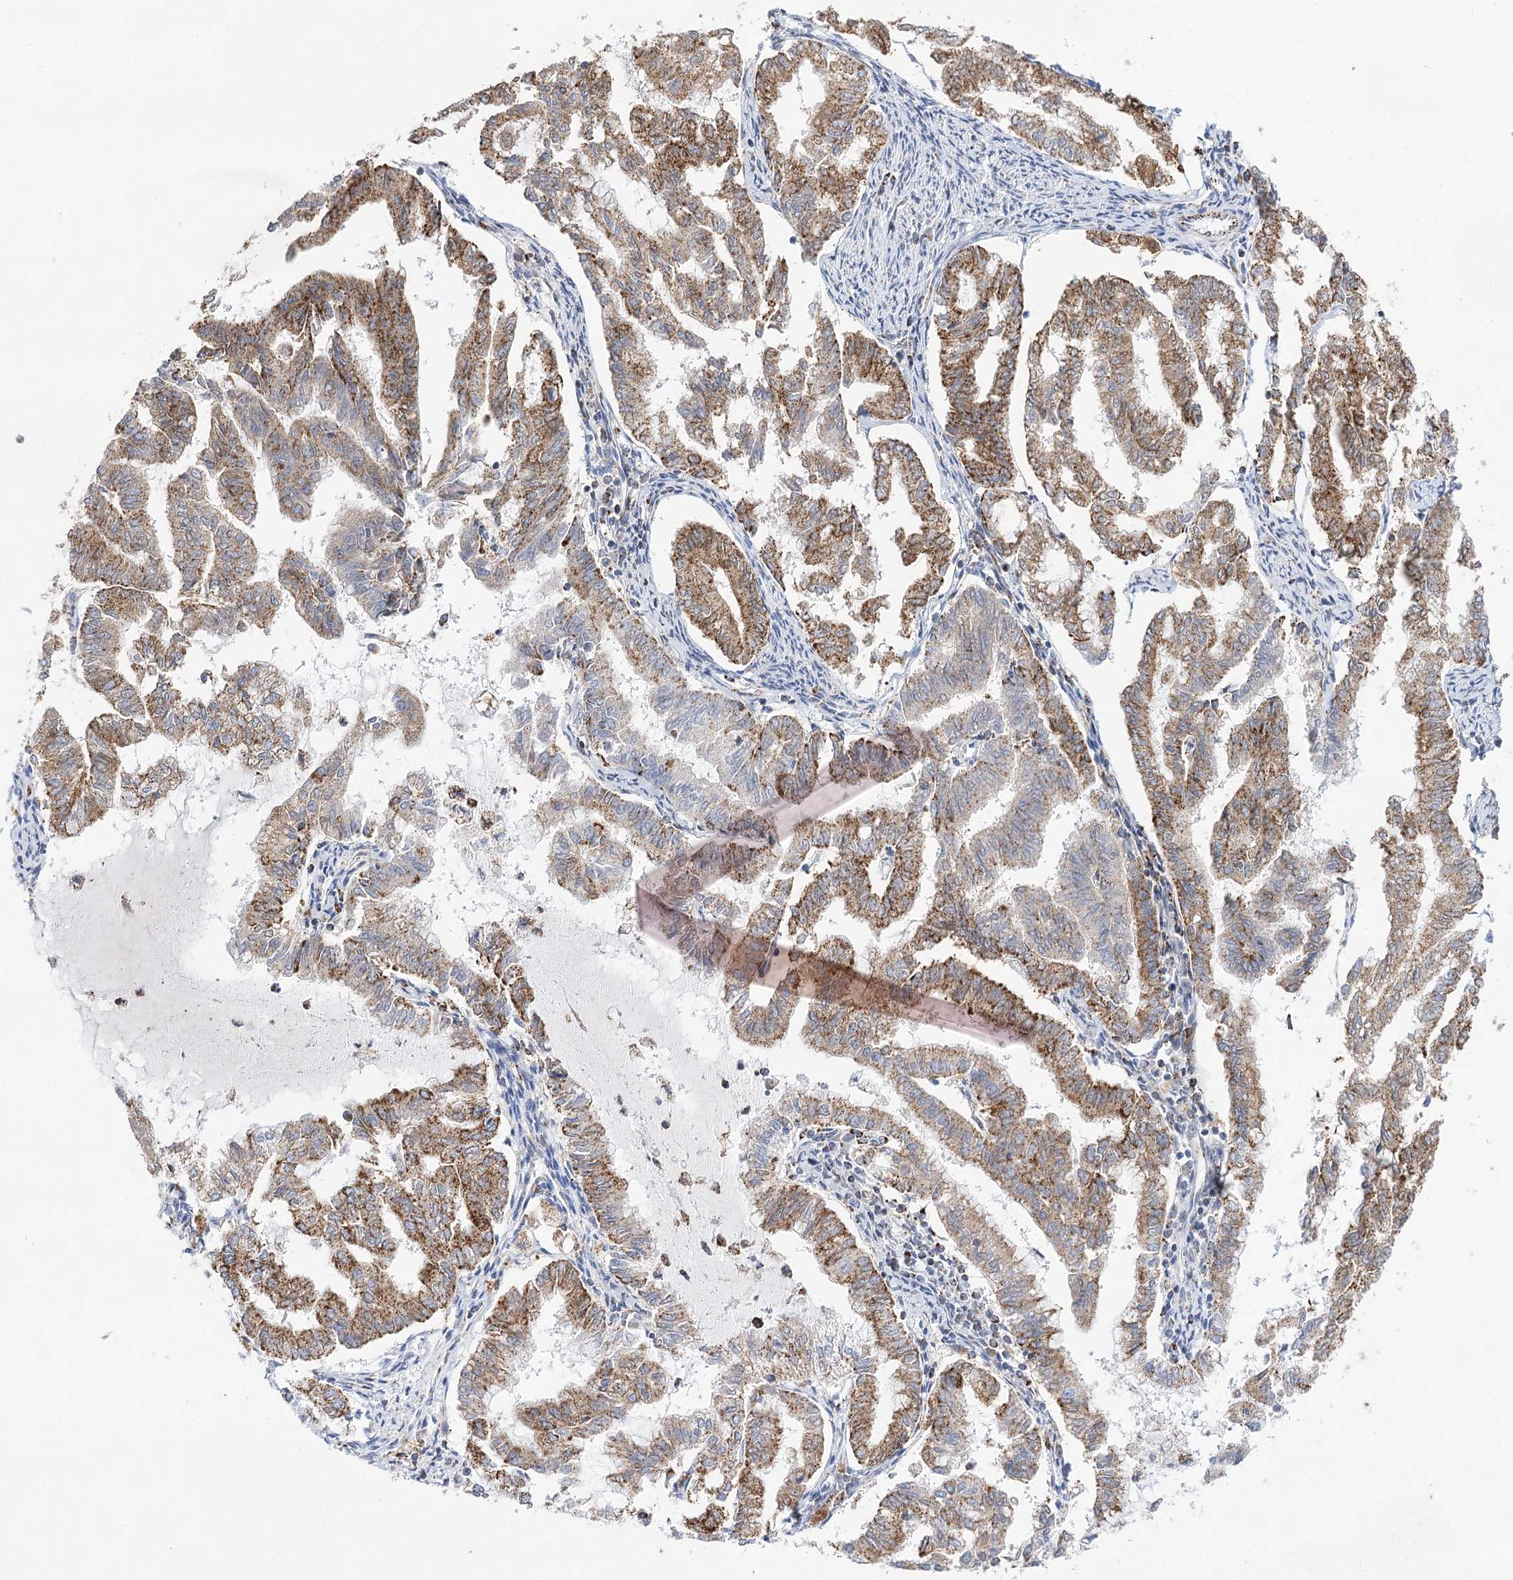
{"staining": {"intensity": "moderate", "quantity": ">75%", "location": "cytoplasmic/membranous"}, "tissue": "endometrial cancer", "cell_type": "Tumor cells", "image_type": "cancer", "snomed": [{"axis": "morphology", "description": "Adenocarcinoma, NOS"}, {"axis": "topography", "description": "Endometrium"}], "caption": "Endometrial cancer (adenocarcinoma) stained with a brown dye reveals moderate cytoplasmic/membranous positive positivity in approximately >75% of tumor cells.", "gene": "NADK2", "patient": {"sex": "female", "age": 79}}